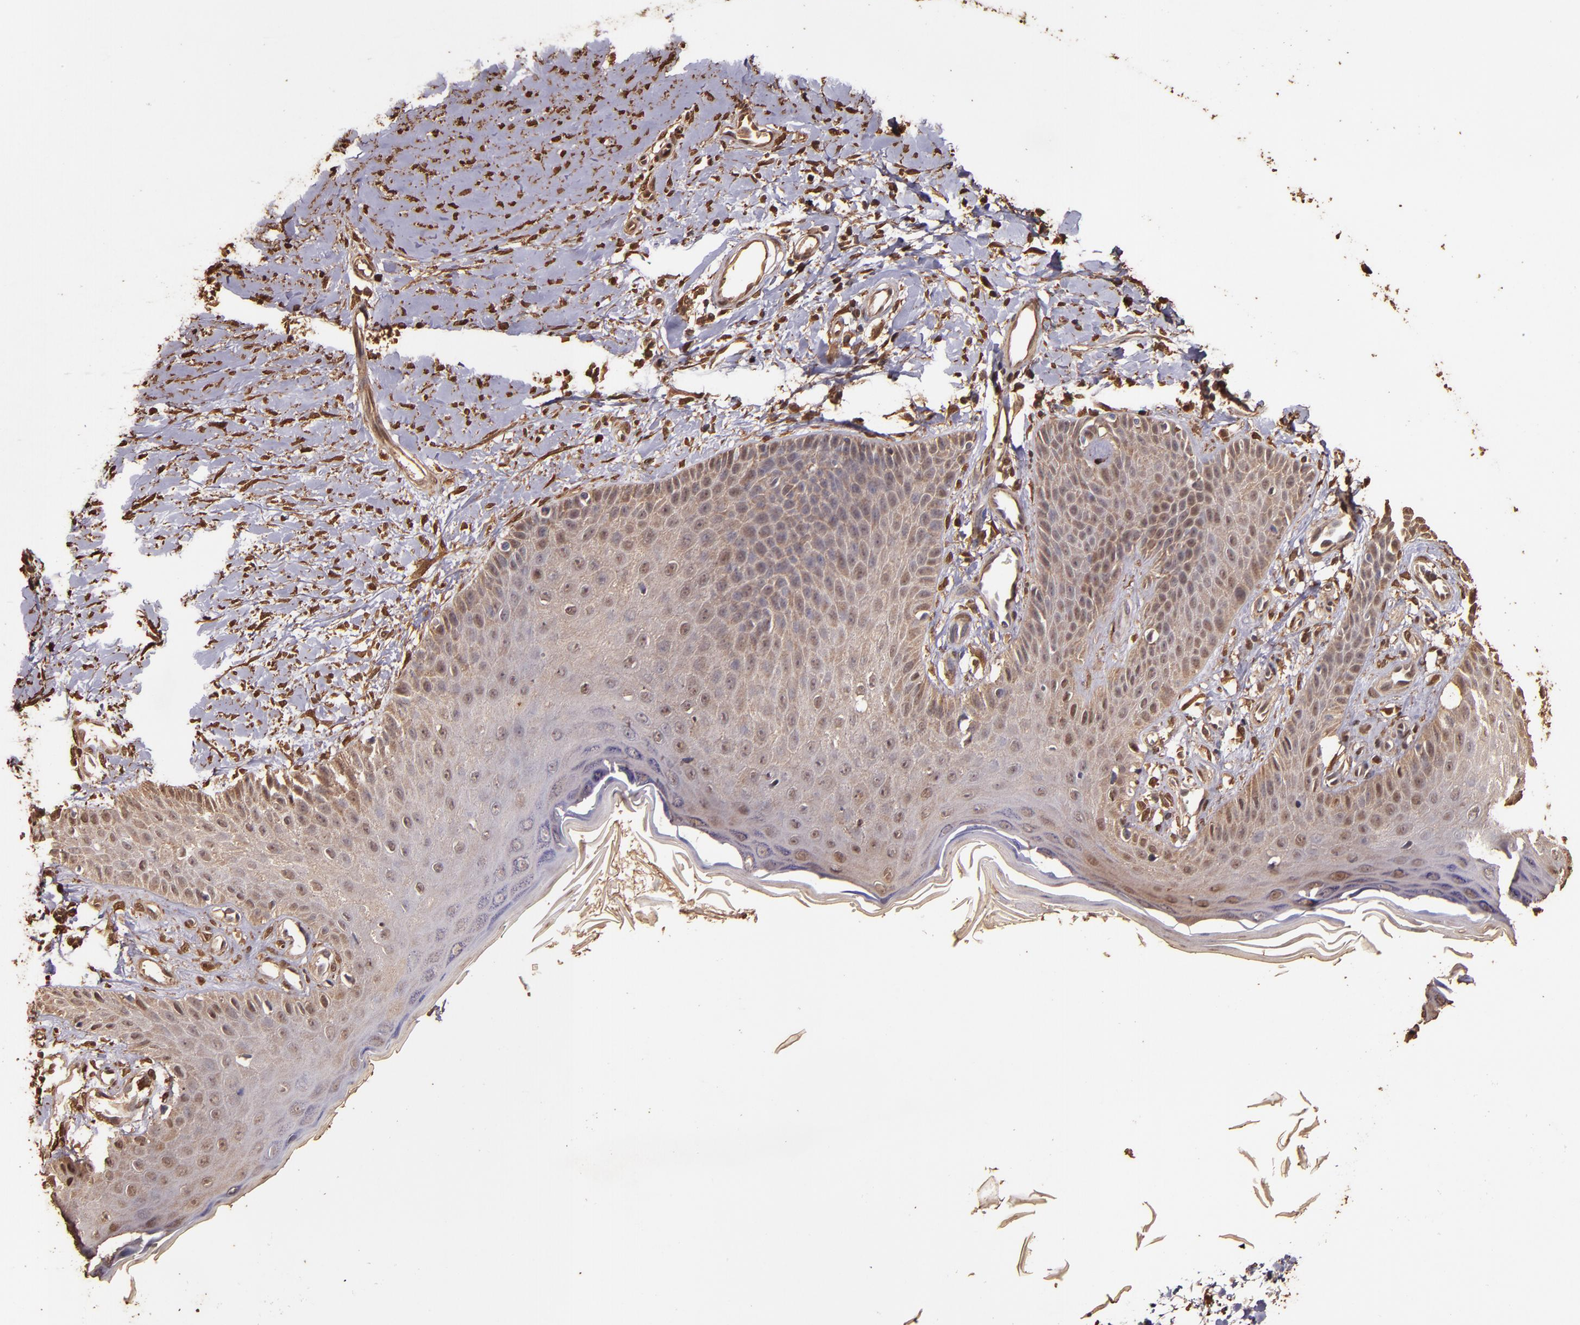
{"staining": {"intensity": "moderate", "quantity": ">75%", "location": "cytoplasmic/membranous,nuclear"}, "tissue": "skin cancer", "cell_type": "Tumor cells", "image_type": "cancer", "snomed": [{"axis": "morphology", "description": "Squamous cell carcinoma, NOS"}, {"axis": "topography", "description": "Skin"}], "caption": "Skin cancer (squamous cell carcinoma) stained with a protein marker reveals moderate staining in tumor cells.", "gene": "S100A6", "patient": {"sex": "female", "age": 40}}